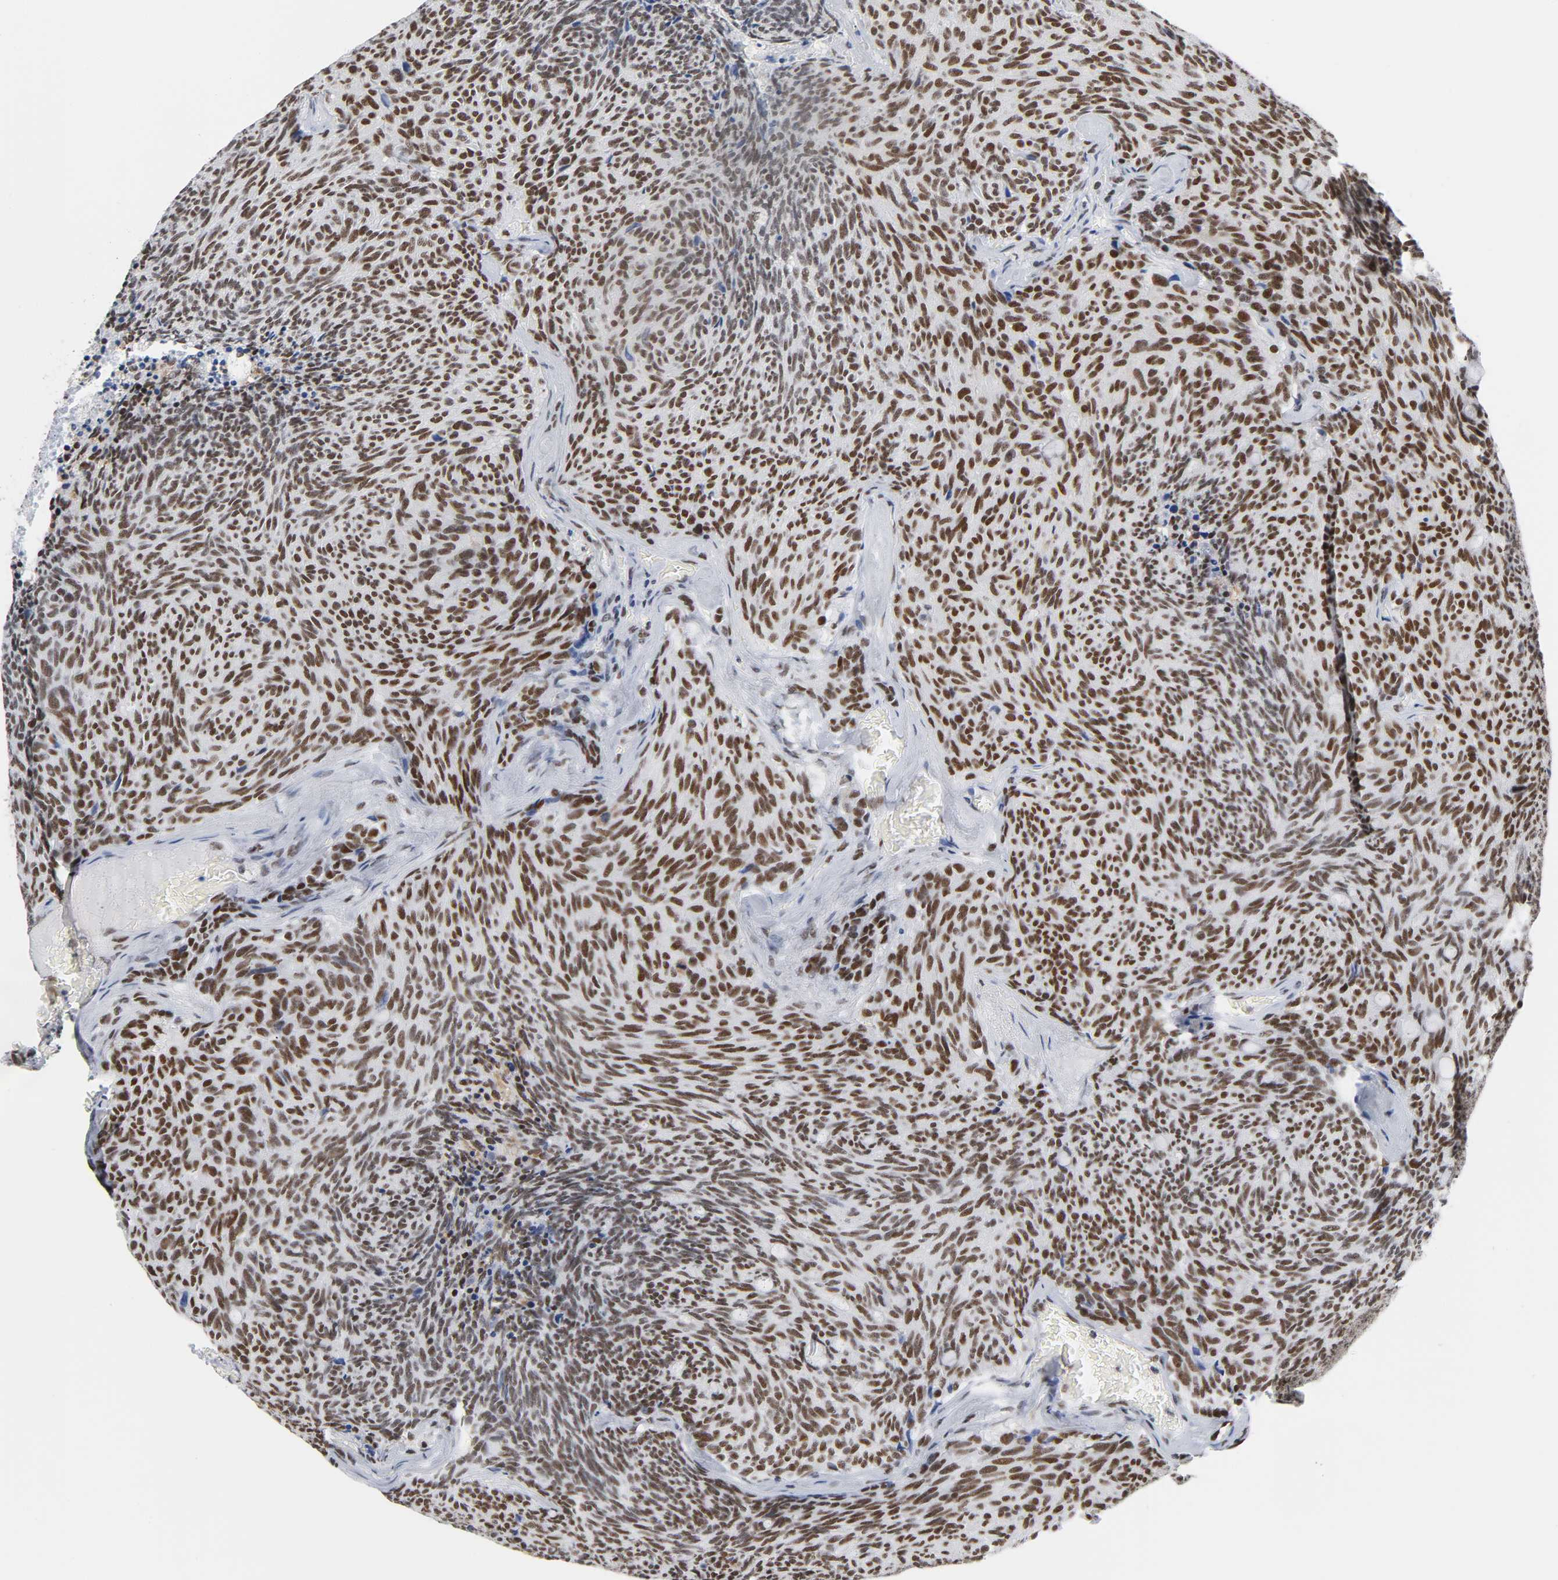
{"staining": {"intensity": "strong", "quantity": ">75%", "location": "nuclear"}, "tissue": "carcinoid", "cell_type": "Tumor cells", "image_type": "cancer", "snomed": [{"axis": "morphology", "description": "Carcinoid, malignant, NOS"}, {"axis": "topography", "description": "Pancreas"}], "caption": "This histopathology image shows carcinoid (malignant) stained with immunohistochemistry to label a protein in brown. The nuclear of tumor cells show strong positivity for the protein. Nuclei are counter-stained blue.", "gene": "CSTF2", "patient": {"sex": "female", "age": 54}}